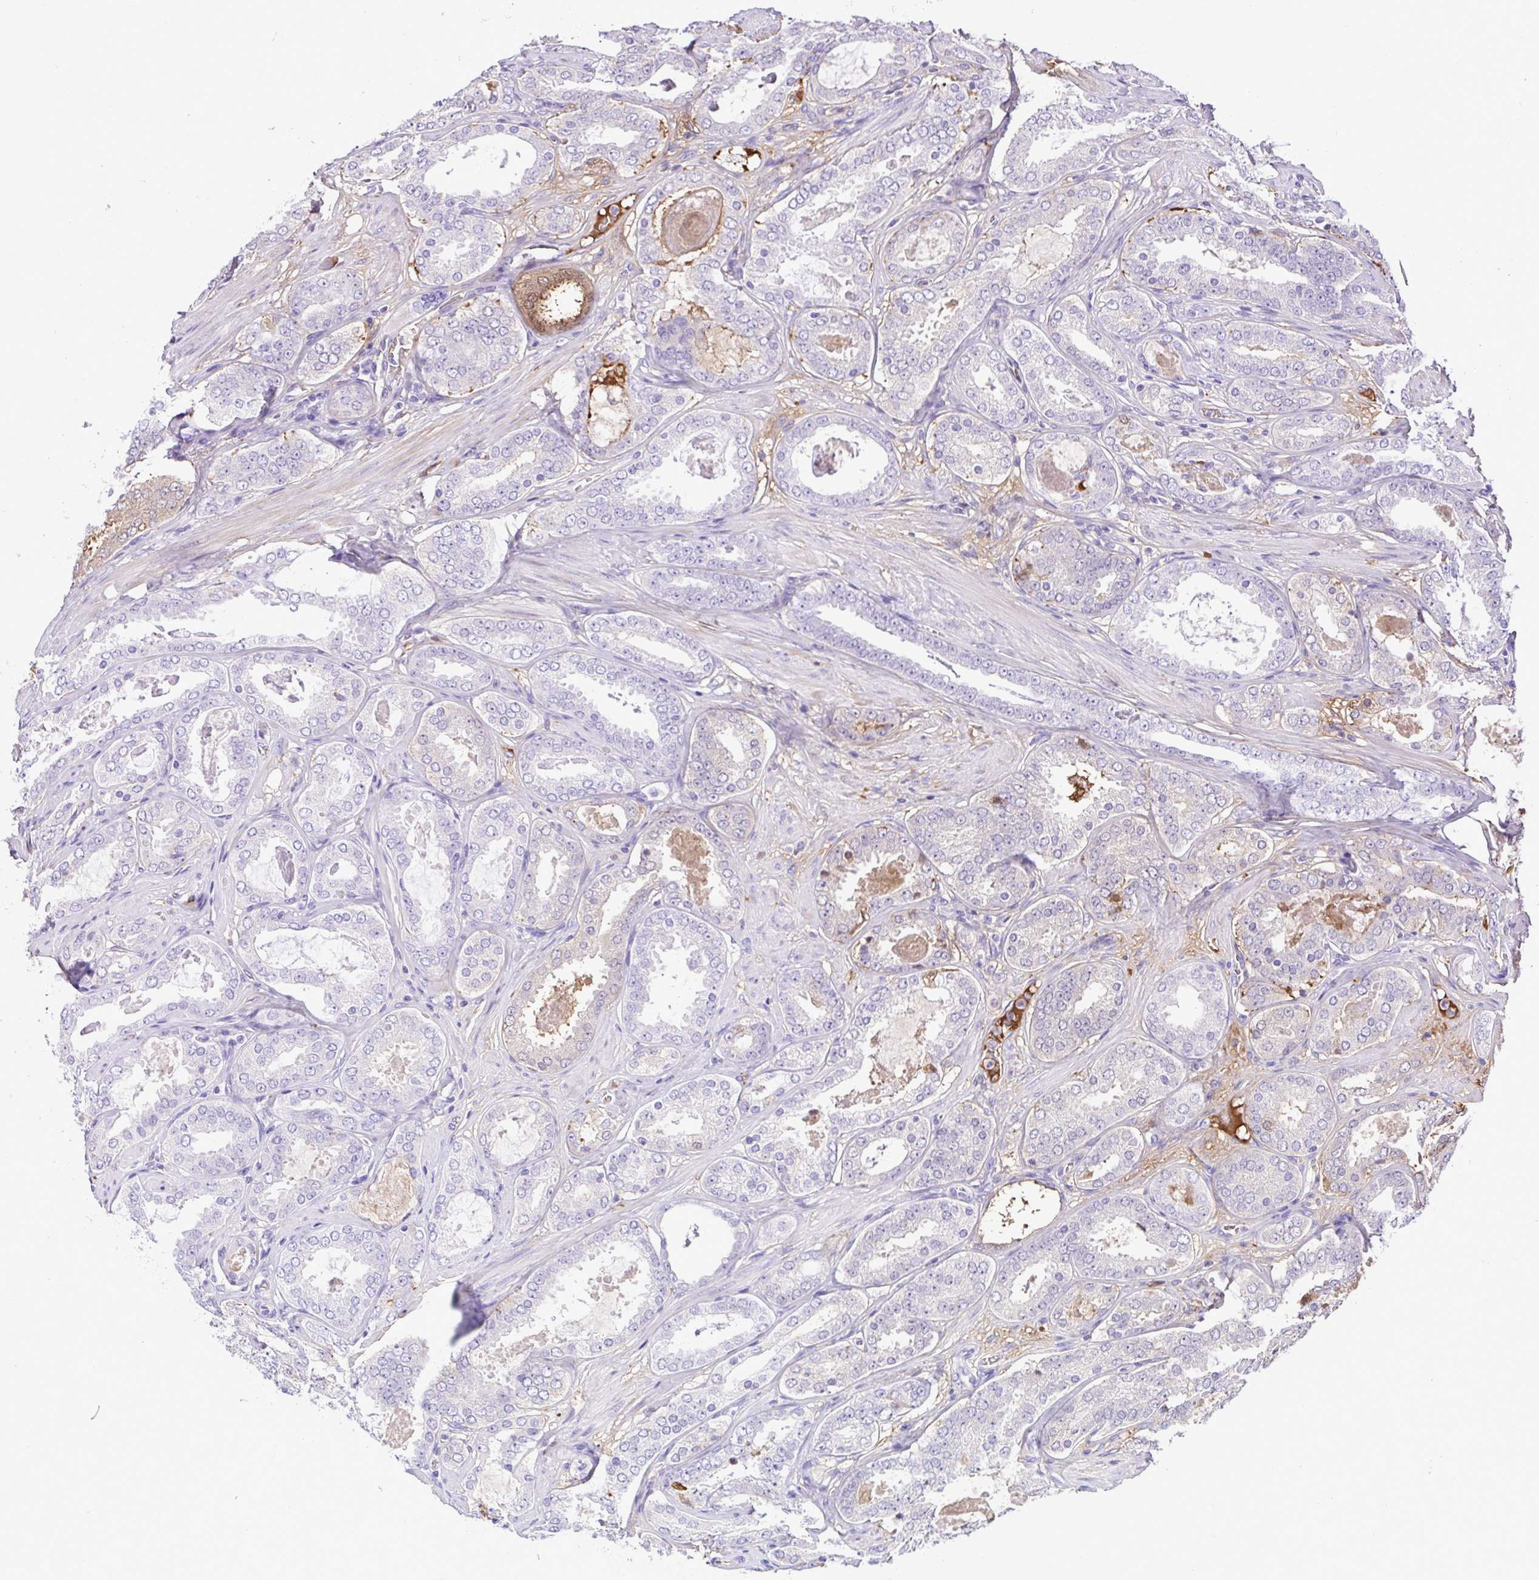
{"staining": {"intensity": "weak", "quantity": "<25%", "location": "cytoplasmic/membranous"}, "tissue": "prostate cancer", "cell_type": "Tumor cells", "image_type": "cancer", "snomed": [{"axis": "morphology", "description": "Adenocarcinoma, High grade"}, {"axis": "topography", "description": "Prostate"}], "caption": "DAB immunohistochemical staining of human prostate cancer (adenocarcinoma (high-grade)) shows no significant positivity in tumor cells. Nuclei are stained in blue.", "gene": "IGFL1", "patient": {"sex": "male", "age": 63}}